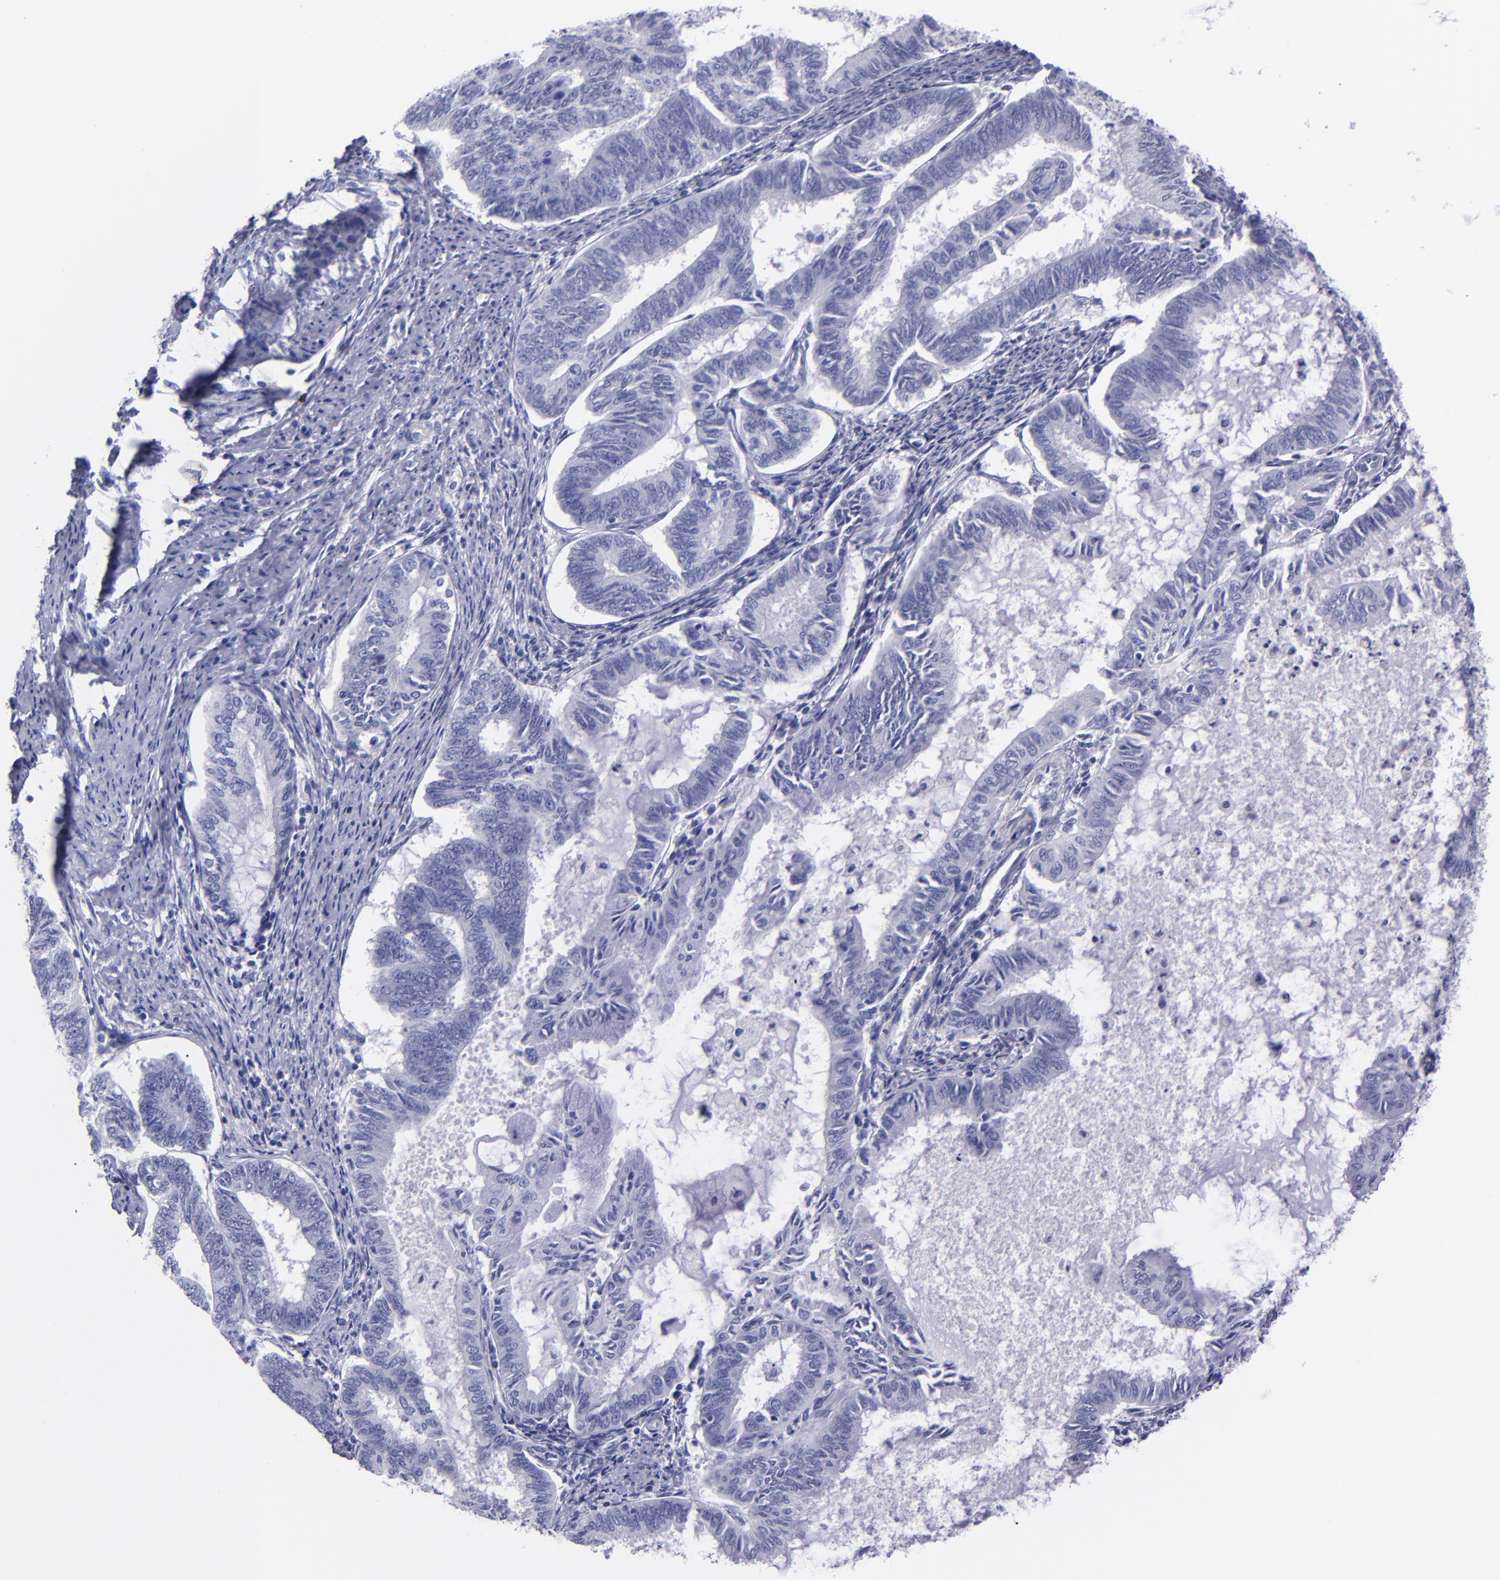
{"staining": {"intensity": "negative", "quantity": "none", "location": "none"}, "tissue": "endometrial cancer", "cell_type": "Tumor cells", "image_type": "cancer", "snomed": [{"axis": "morphology", "description": "Adenocarcinoma, NOS"}, {"axis": "topography", "description": "Endometrium"}], "caption": "The histopathology image shows no staining of tumor cells in adenocarcinoma (endometrial).", "gene": "SV2A", "patient": {"sex": "female", "age": 86}}